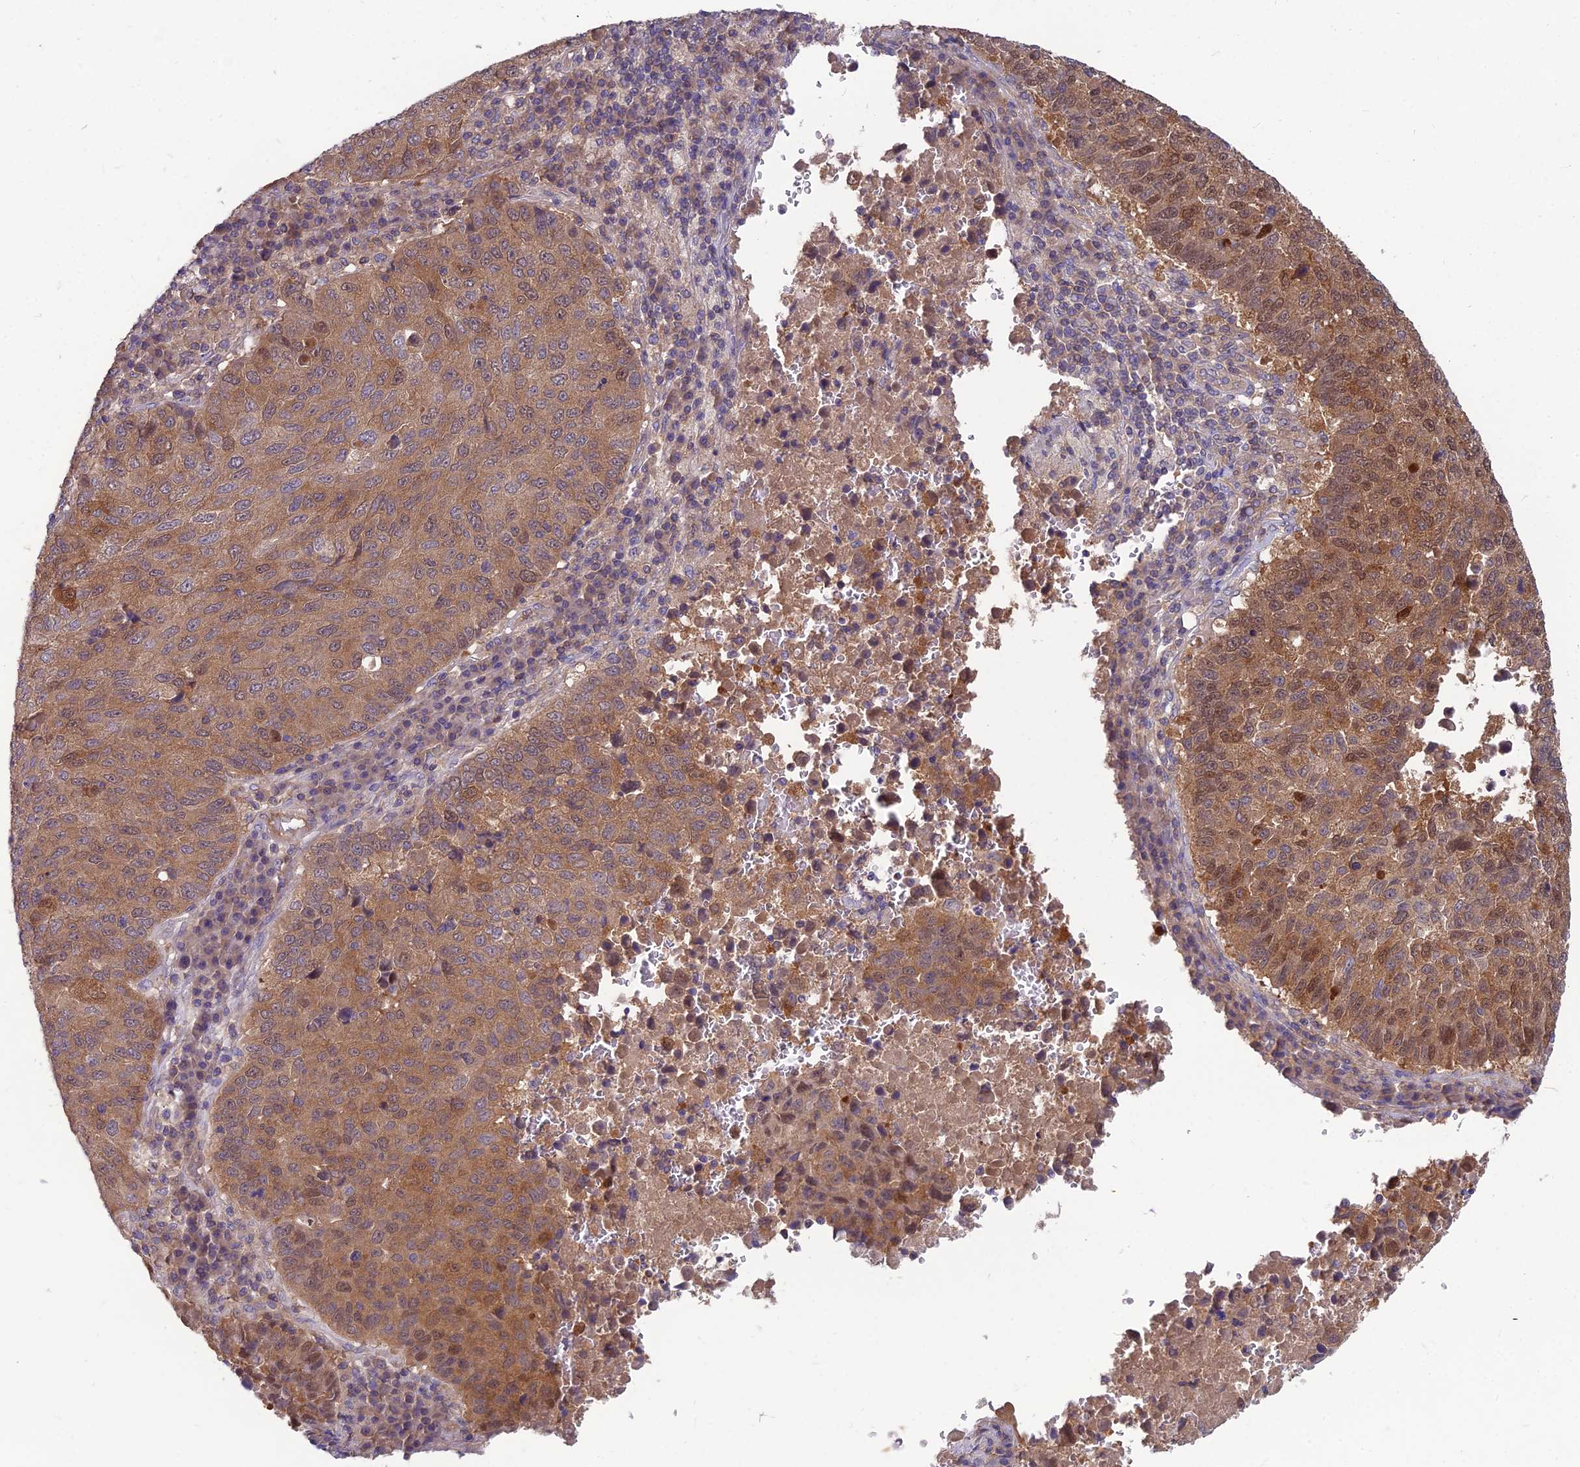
{"staining": {"intensity": "moderate", "quantity": ">75%", "location": "cytoplasmic/membranous,nuclear"}, "tissue": "lung cancer", "cell_type": "Tumor cells", "image_type": "cancer", "snomed": [{"axis": "morphology", "description": "Squamous cell carcinoma, NOS"}, {"axis": "topography", "description": "Lung"}], "caption": "Squamous cell carcinoma (lung) stained with DAB immunohistochemistry (IHC) shows medium levels of moderate cytoplasmic/membranous and nuclear expression in approximately >75% of tumor cells.", "gene": "MVD", "patient": {"sex": "male", "age": 73}}